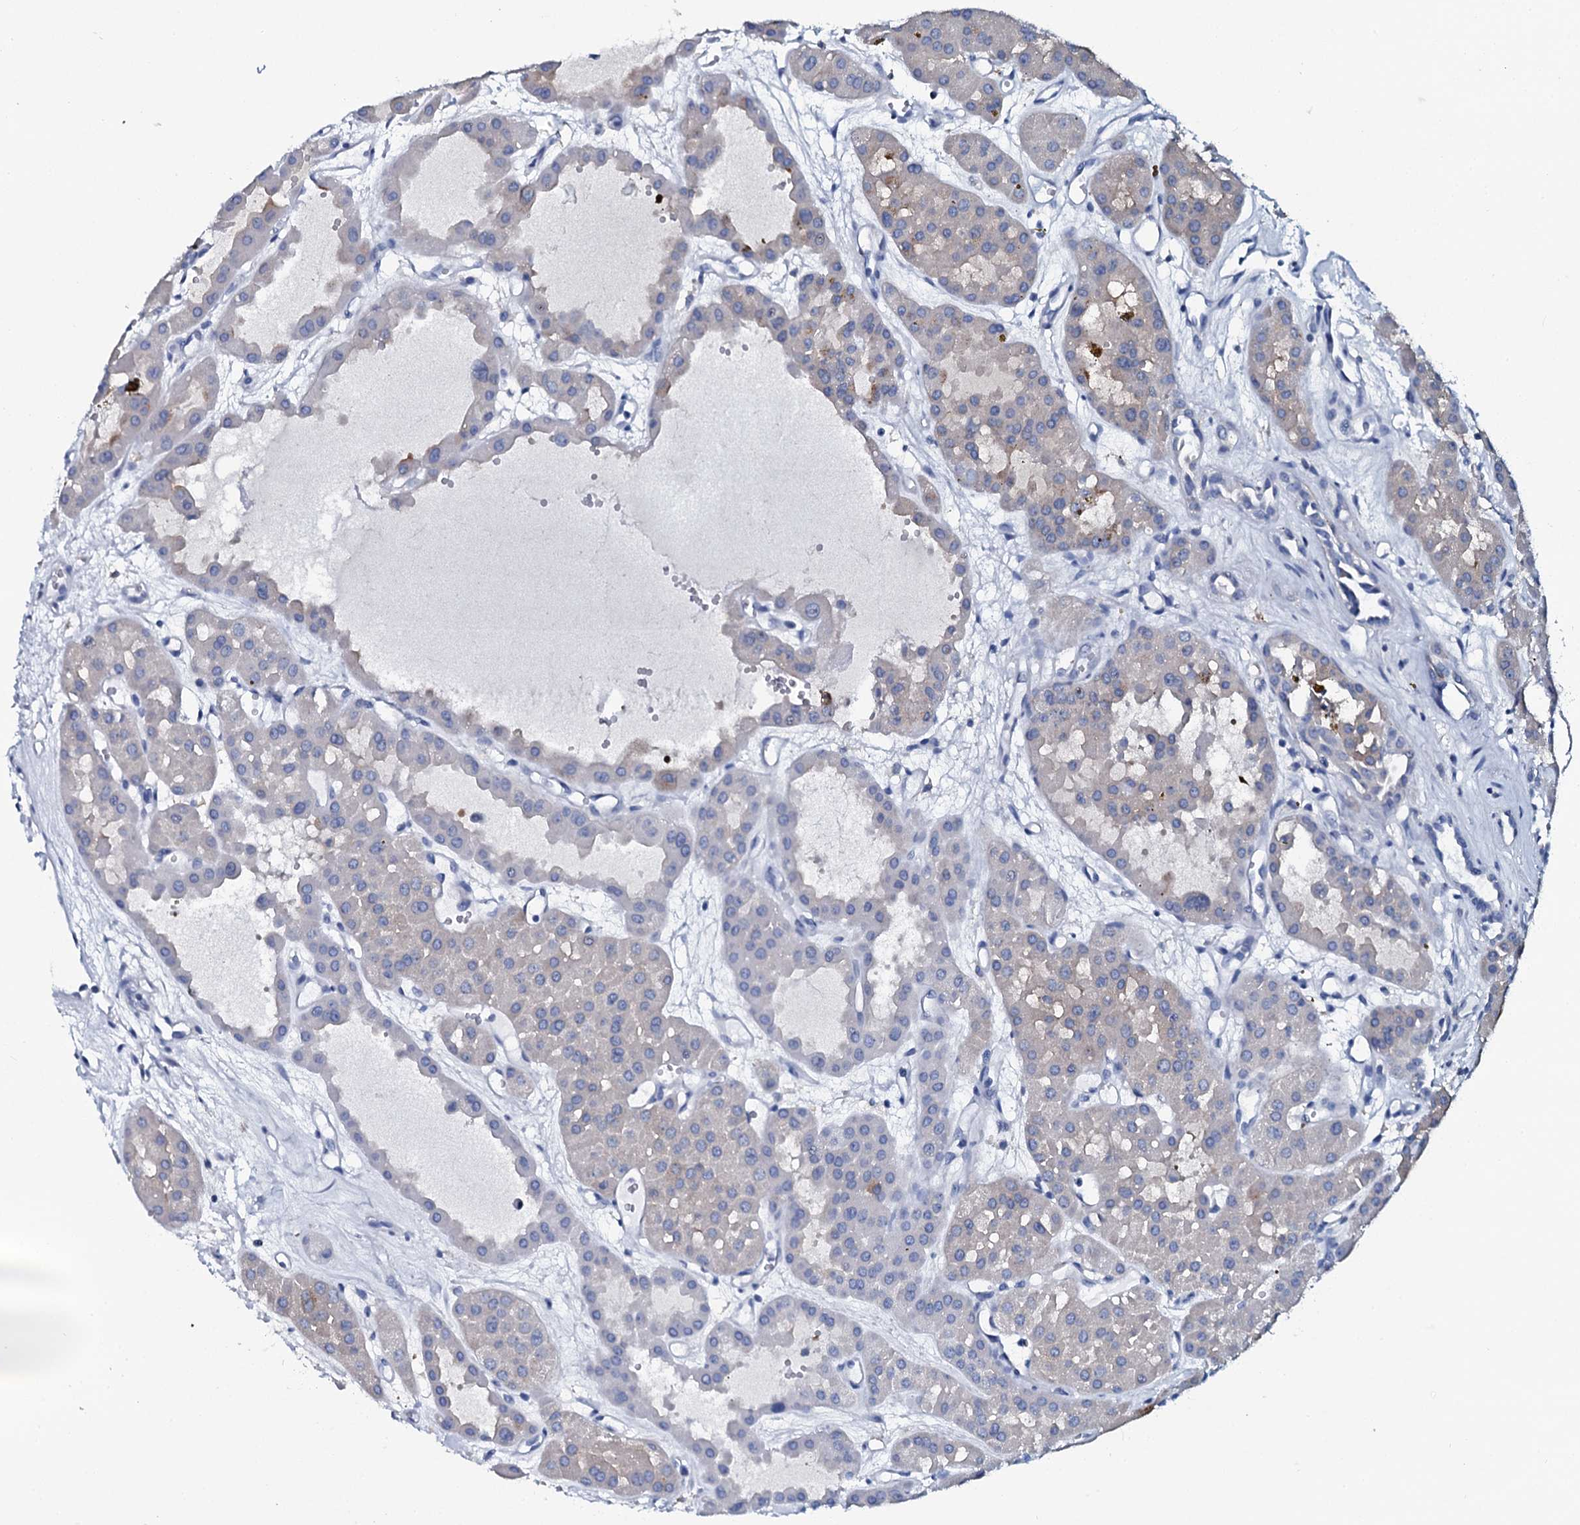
{"staining": {"intensity": "negative", "quantity": "none", "location": "none"}, "tissue": "renal cancer", "cell_type": "Tumor cells", "image_type": "cancer", "snomed": [{"axis": "morphology", "description": "Carcinoma, NOS"}, {"axis": "topography", "description": "Kidney"}], "caption": "Immunohistochemical staining of human renal cancer (carcinoma) demonstrates no significant positivity in tumor cells.", "gene": "SLC4A7", "patient": {"sex": "female", "age": 75}}